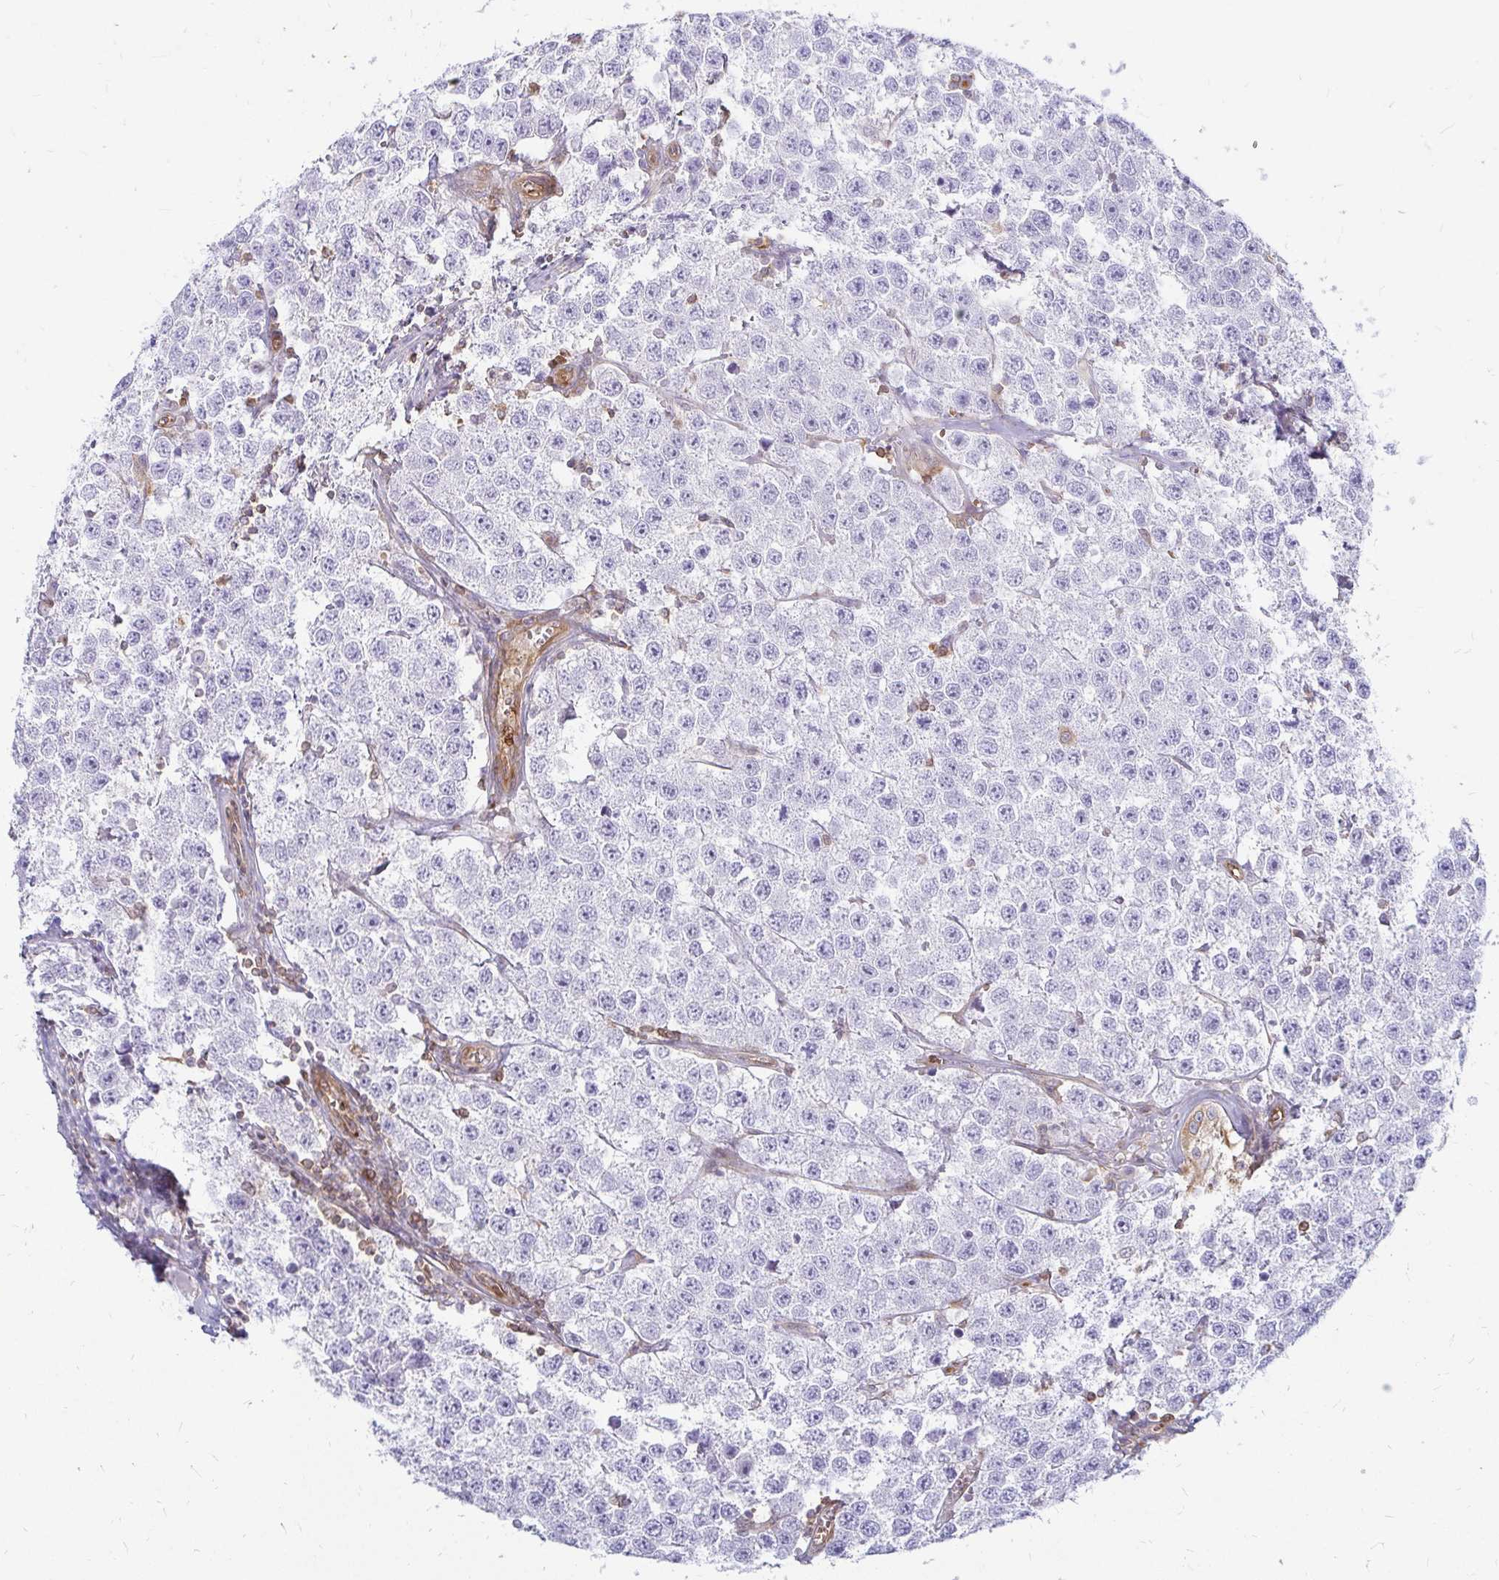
{"staining": {"intensity": "negative", "quantity": "none", "location": "none"}, "tissue": "testis cancer", "cell_type": "Tumor cells", "image_type": "cancer", "snomed": [{"axis": "morphology", "description": "Seminoma, NOS"}, {"axis": "topography", "description": "Testis"}], "caption": "Immunohistochemistry of human testis cancer (seminoma) displays no expression in tumor cells. Nuclei are stained in blue.", "gene": "CAST", "patient": {"sex": "male", "age": 34}}